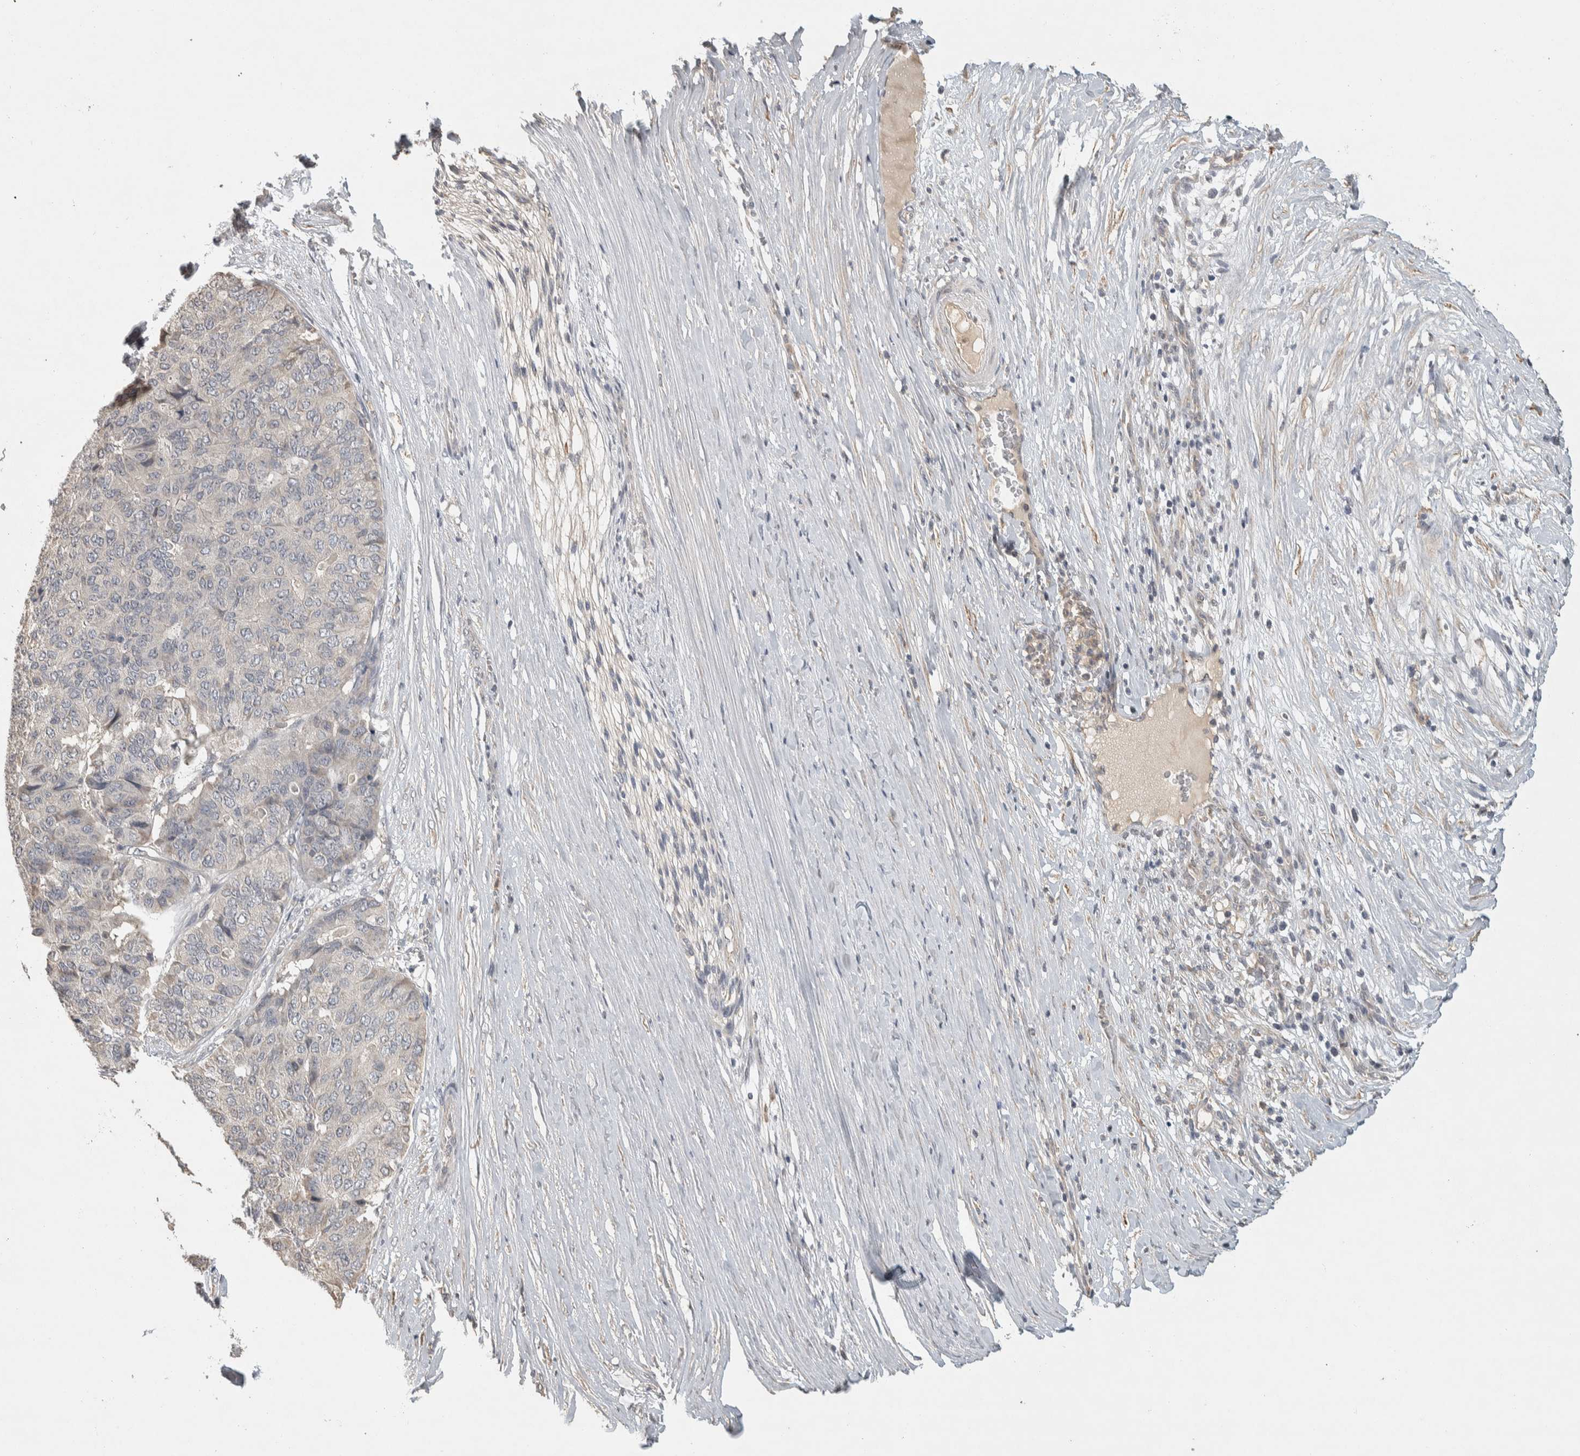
{"staining": {"intensity": "negative", "quantity": "none", "location": "none"}, "tissue": "pancreatic cancer", "cell_type": "Tumor cells", "image_type": "cancer", "snomed": [{"axis": "morphology", "description": "Adenocarcinoma, NOS"}, {"axis": "topography", "description": "Pancreas"}], "caption": "Immunohistochemical staining of adenocarcinoma (pancreatic) demonstrates no significant expression in tumor cells.", "gene": "EIF3H", "patient": {"sex": "male", "age": 50}}